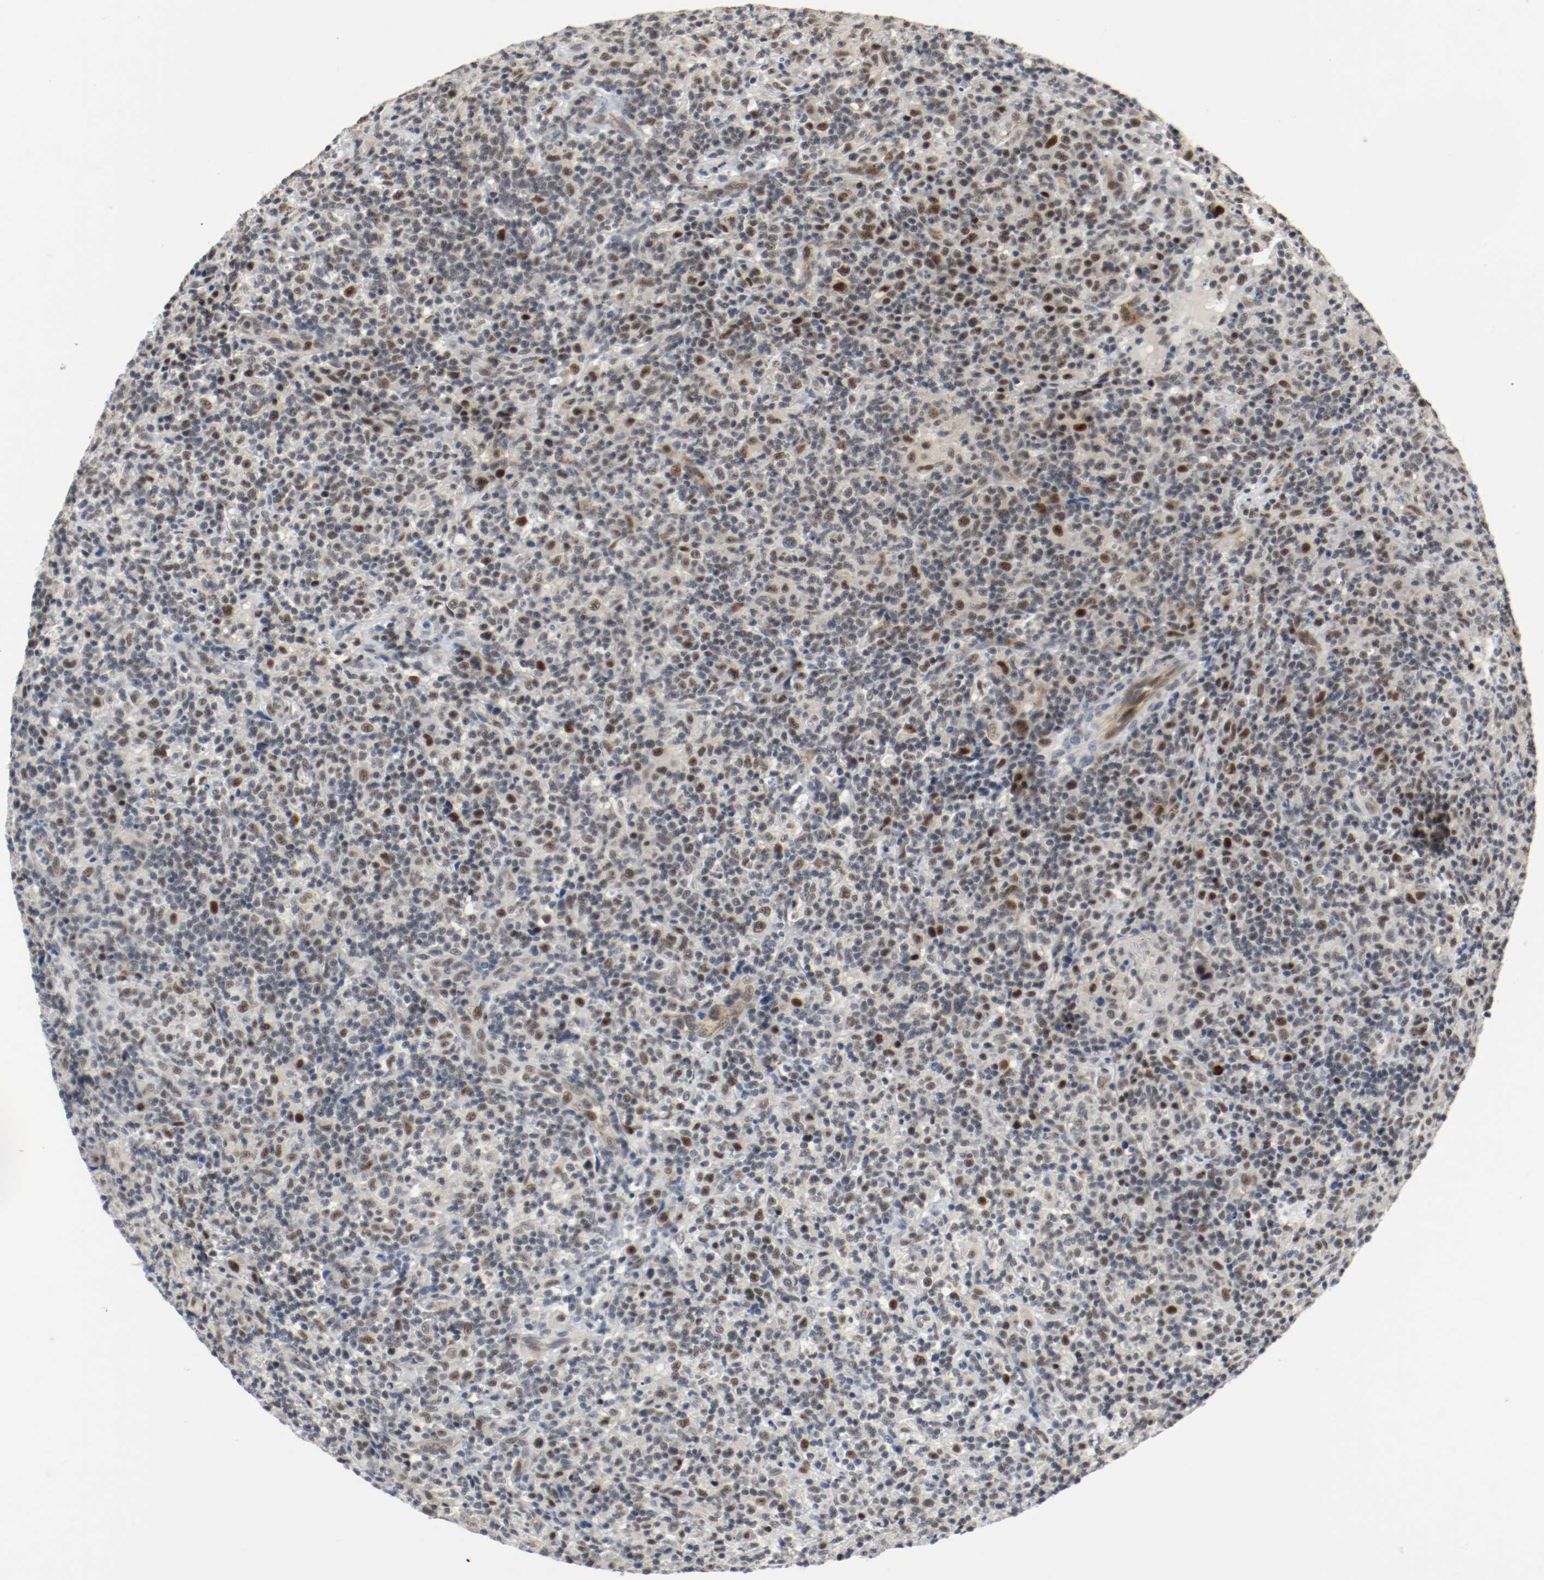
{"staining": {"intensity": "moderate", "quantity": "<25%", "location": "nuclear"}, "tissue": "lymphoma", "cell_type": "Tumor cells", "image_type": "cancer", "snomed": [{"axis": "morphology", "description": "Hodgkin's disease, NOS"}, {"axis": "topography", "description": "Lymph node"}], "caption": "Protein expression analysis of human lymphoma reveals moderate nuclear staining in approximately <25% of tumor cells.", "gene": "ASH1L", "patient": {"sex": "male", "age": 65}}